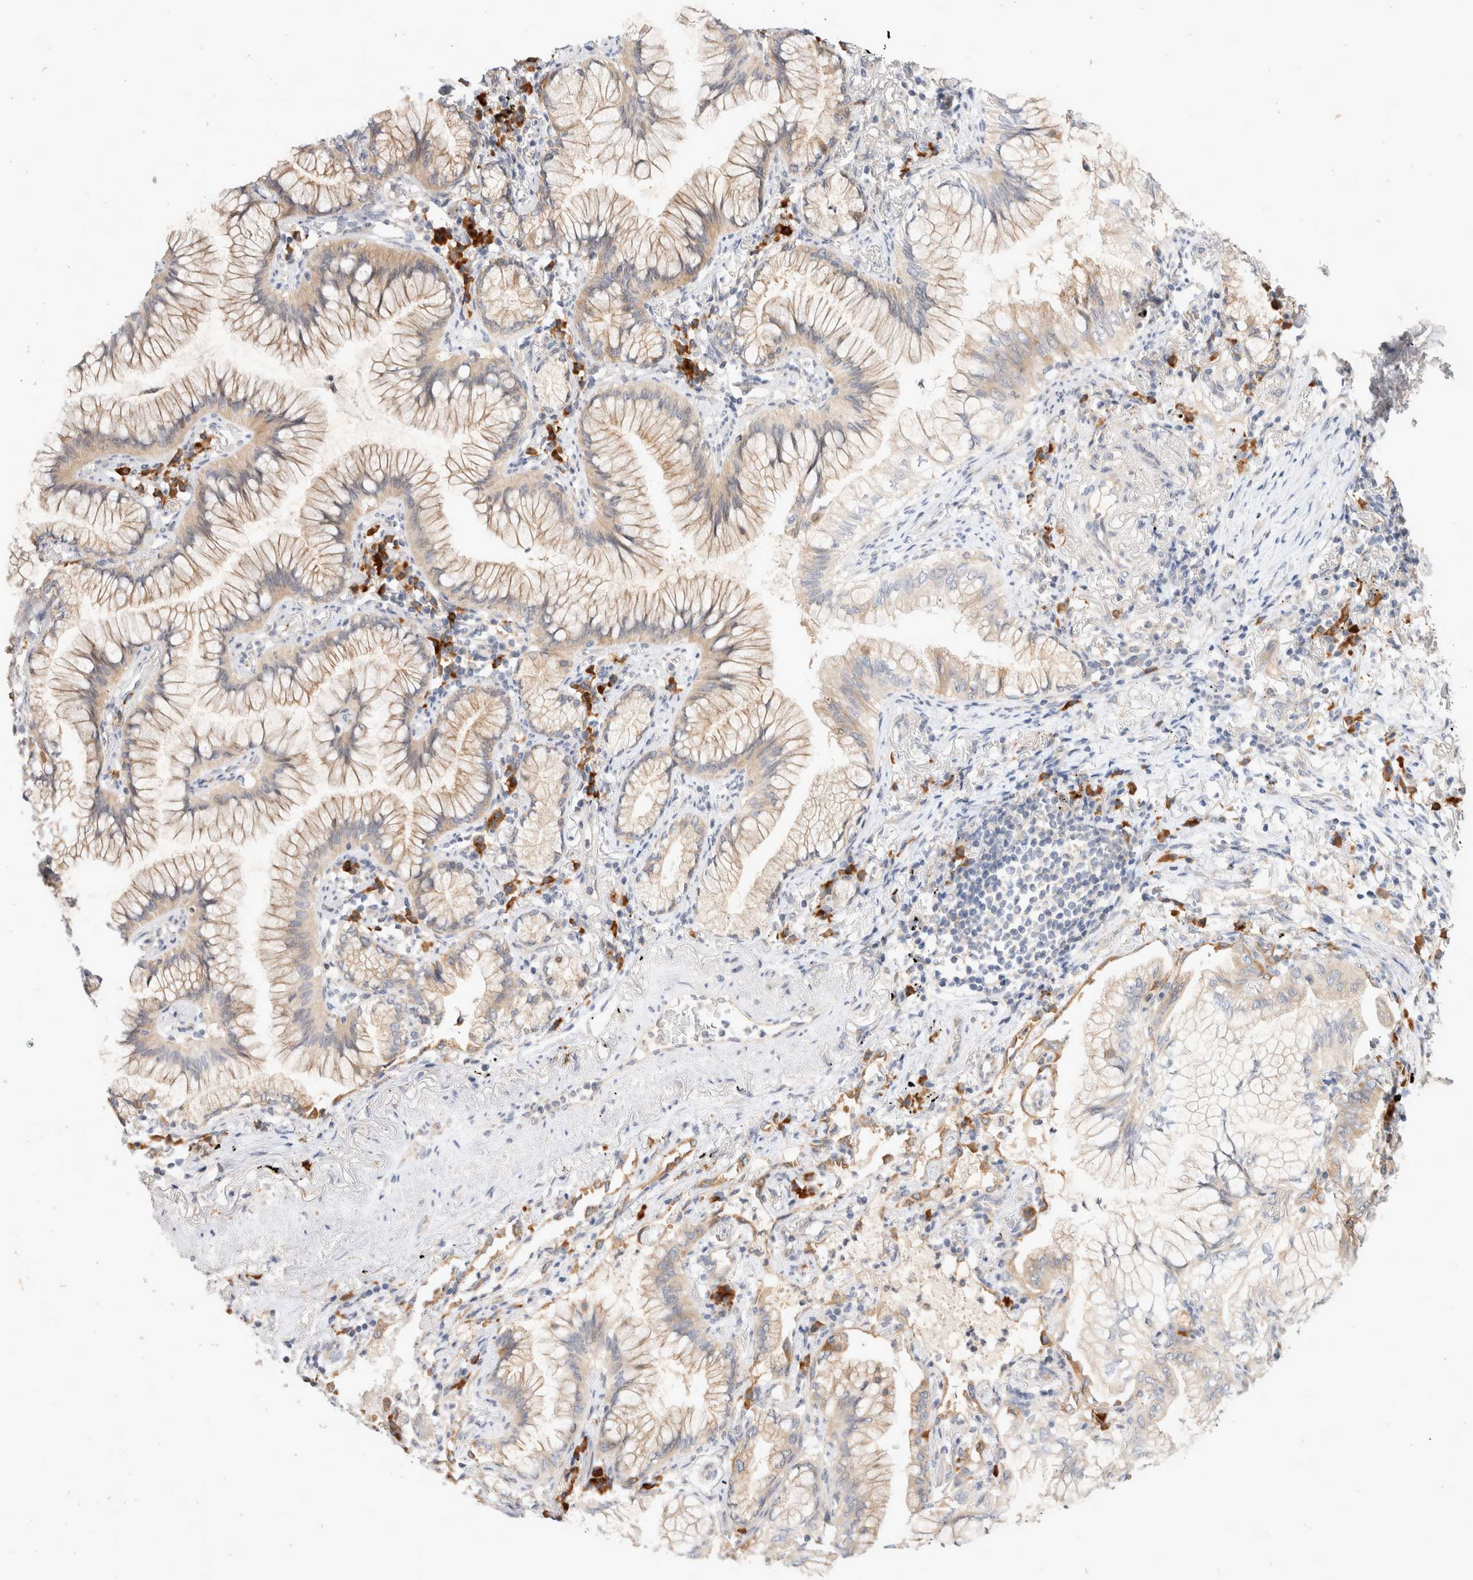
{"staining": {"intensity": "weak", "quantity": "25%-75%", "location": "cytoplasmic/membranous"}, "tissue": "lung cancer", "cell_type": "Tumor cells", "image_type": "cancer", "snomed": [{"axis": "morphology", "description": "Adenocarcinoma, NOS"}, {"axis": "topography", "description": "Lung"}], "caption": "Approximately 25%-75% of tumor cells in lung adenocarcinoma demonstrate weak cytoplasmic/membranous protein expression as visualized by brown immunohistochemical staining.", "gene": "NEDD4L", "patient": {"sex": "female", "age": 70}}